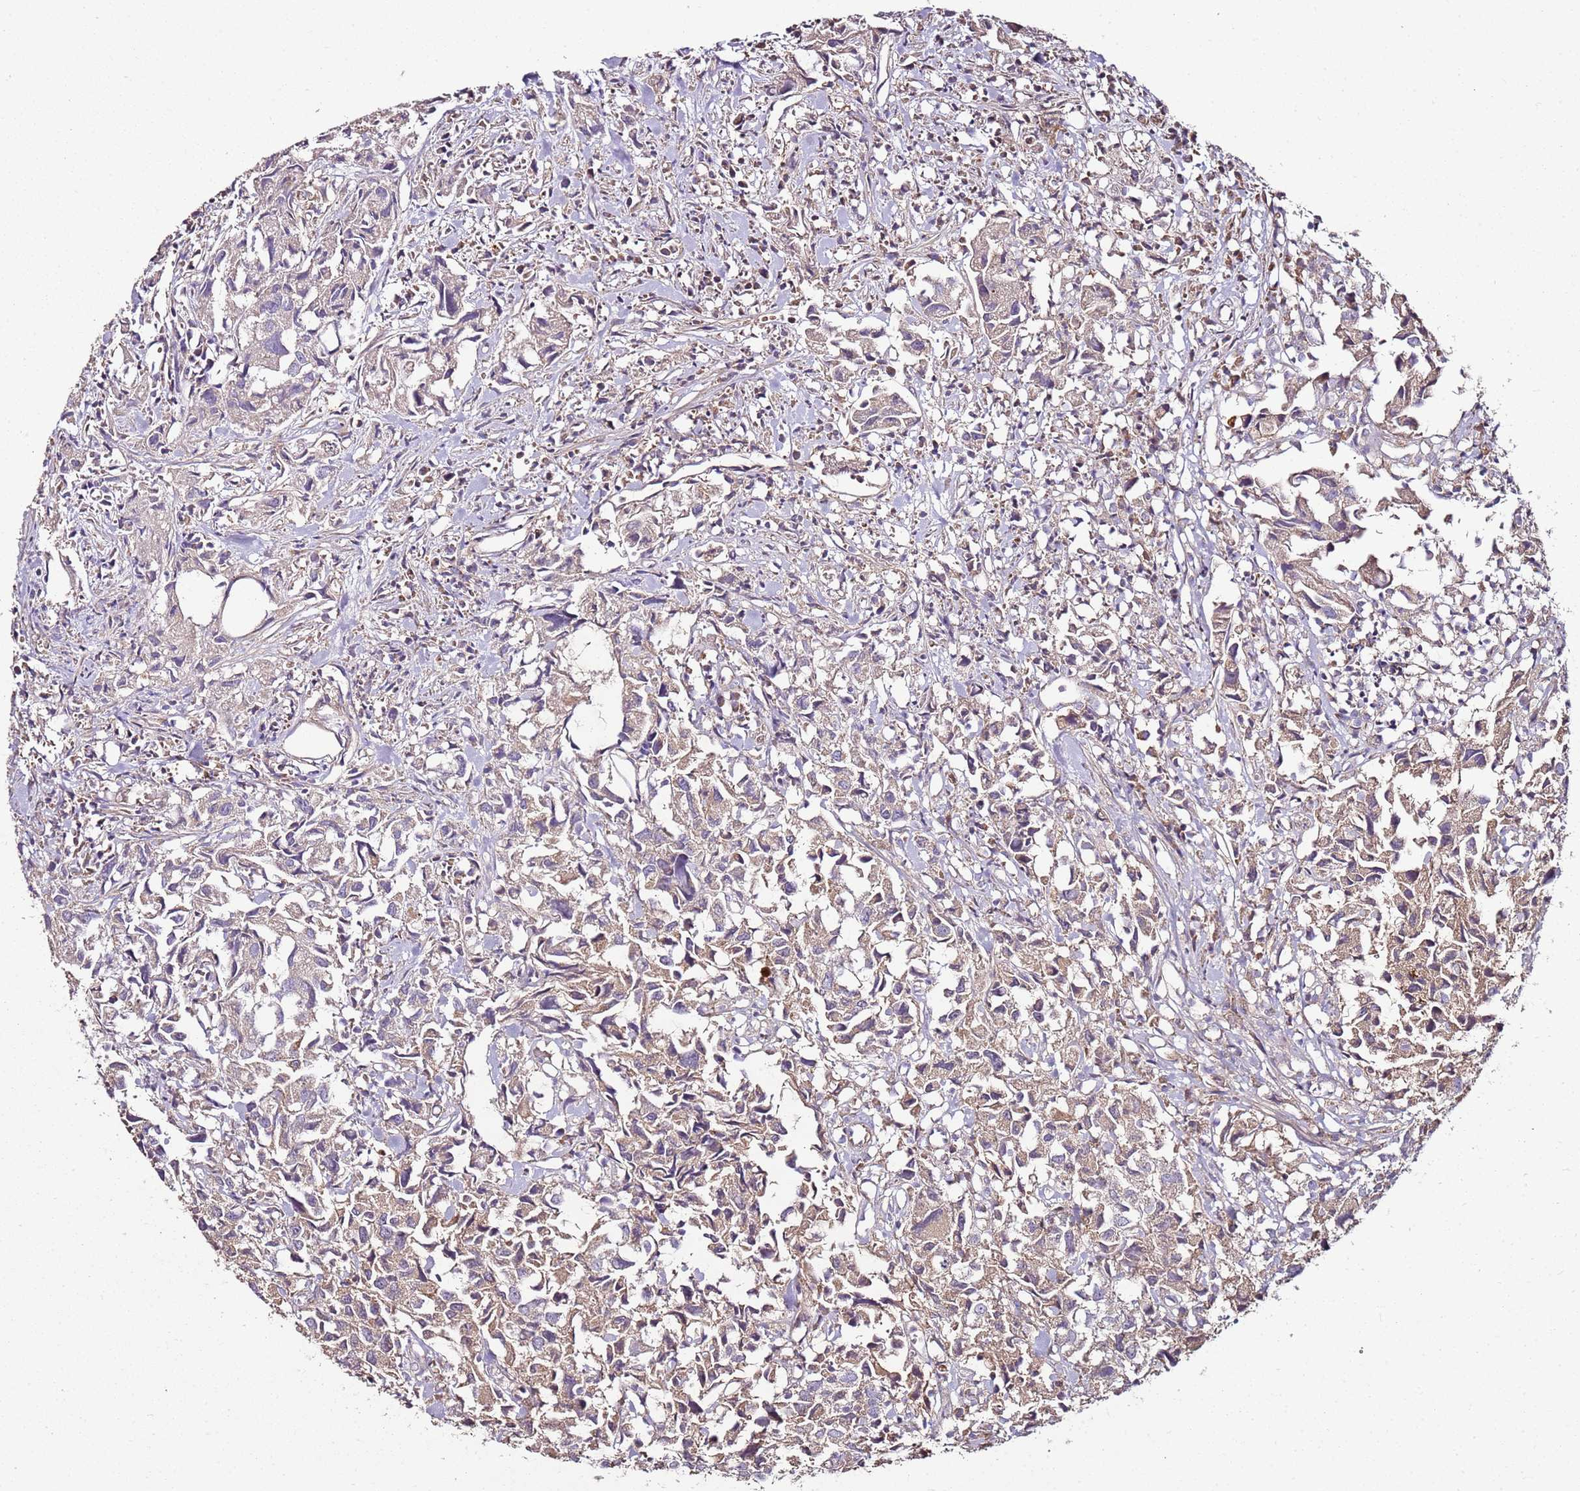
{"staining": {"intensity": "moderate", "quantity": "25%-75%", "location": "cytoplasmic/membranous"}, "tissue": "urothelial cancer", "cell_type": "Tumor cells", "image_type": "cancer", "snomed": [{"axis": "morphology", "description": "Urothelial carcinoma, High grade"}, {"axis": "topography", "description": "Urinary bladder"}], "caption": "High-grade urothelial carcinoma tissue displays moderate cytoplasmic/membranous positivity in approximately 25%-75% of tumor cells, visualized by immunohistochemistry.", "gene": "KRTAP21-3", "patient": {"sex": "female", "age": 75}}